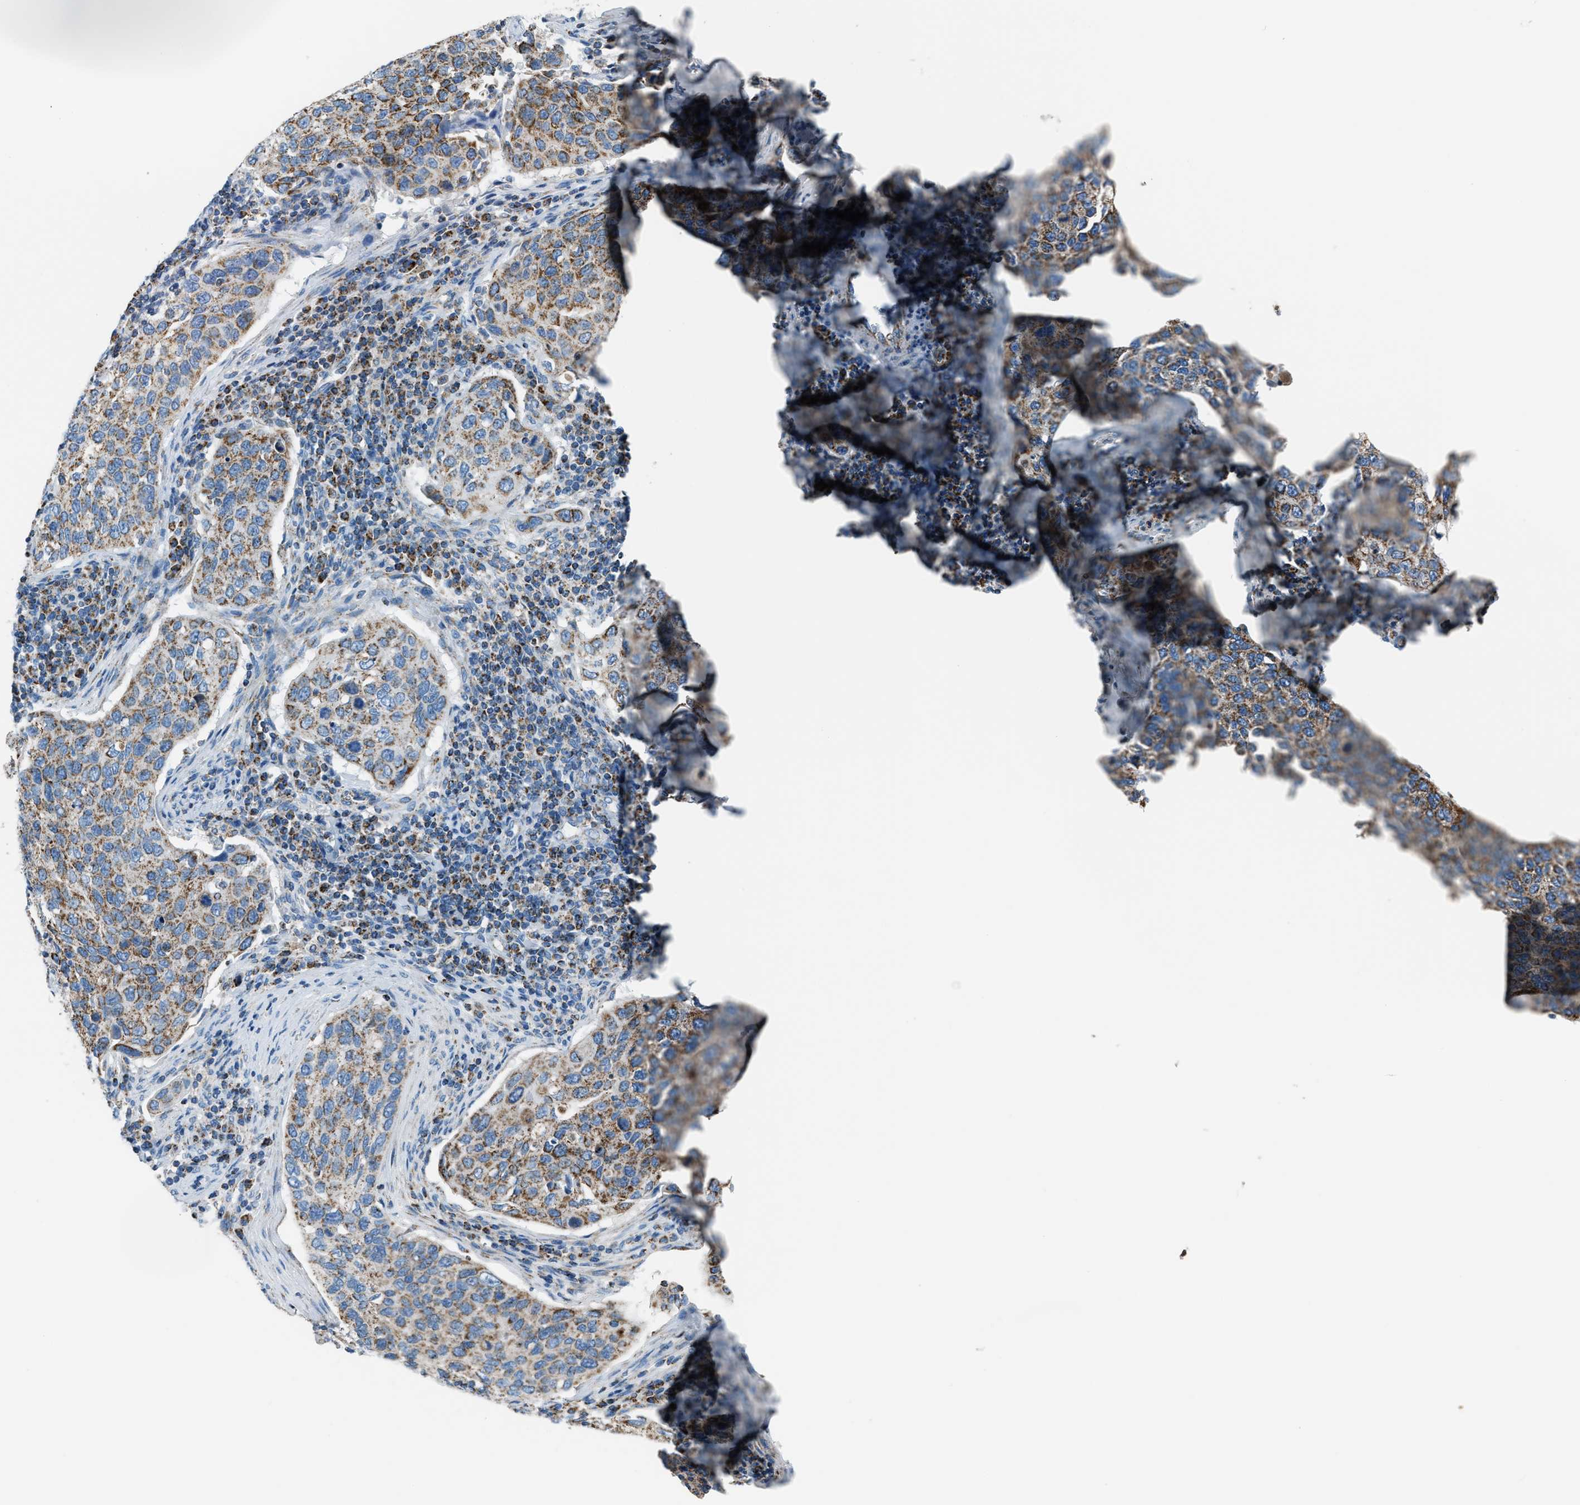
{"staining": {"intensity": "moderate", "quantity": ">75%", "location": "cytoplasmic/membranous"}, "tissue": "cervical cancer", "cell_type": "Tumor cells", "image_type": "cancer", "snomed": [{"axis": "morphology", "description": "Squamous cell carcinoma, NOS"}, {"axis": "topography", "description": "Cervix"}], "caption": "IHC micrograph of human cervical cancer stained for a protein (brown), which demonstrates medium levels of moderate cytoplasmic/membranous staining in about >75% of tumor cells.", "gene": "MDH2", "patient": {"sex": "female", "age": 53}}